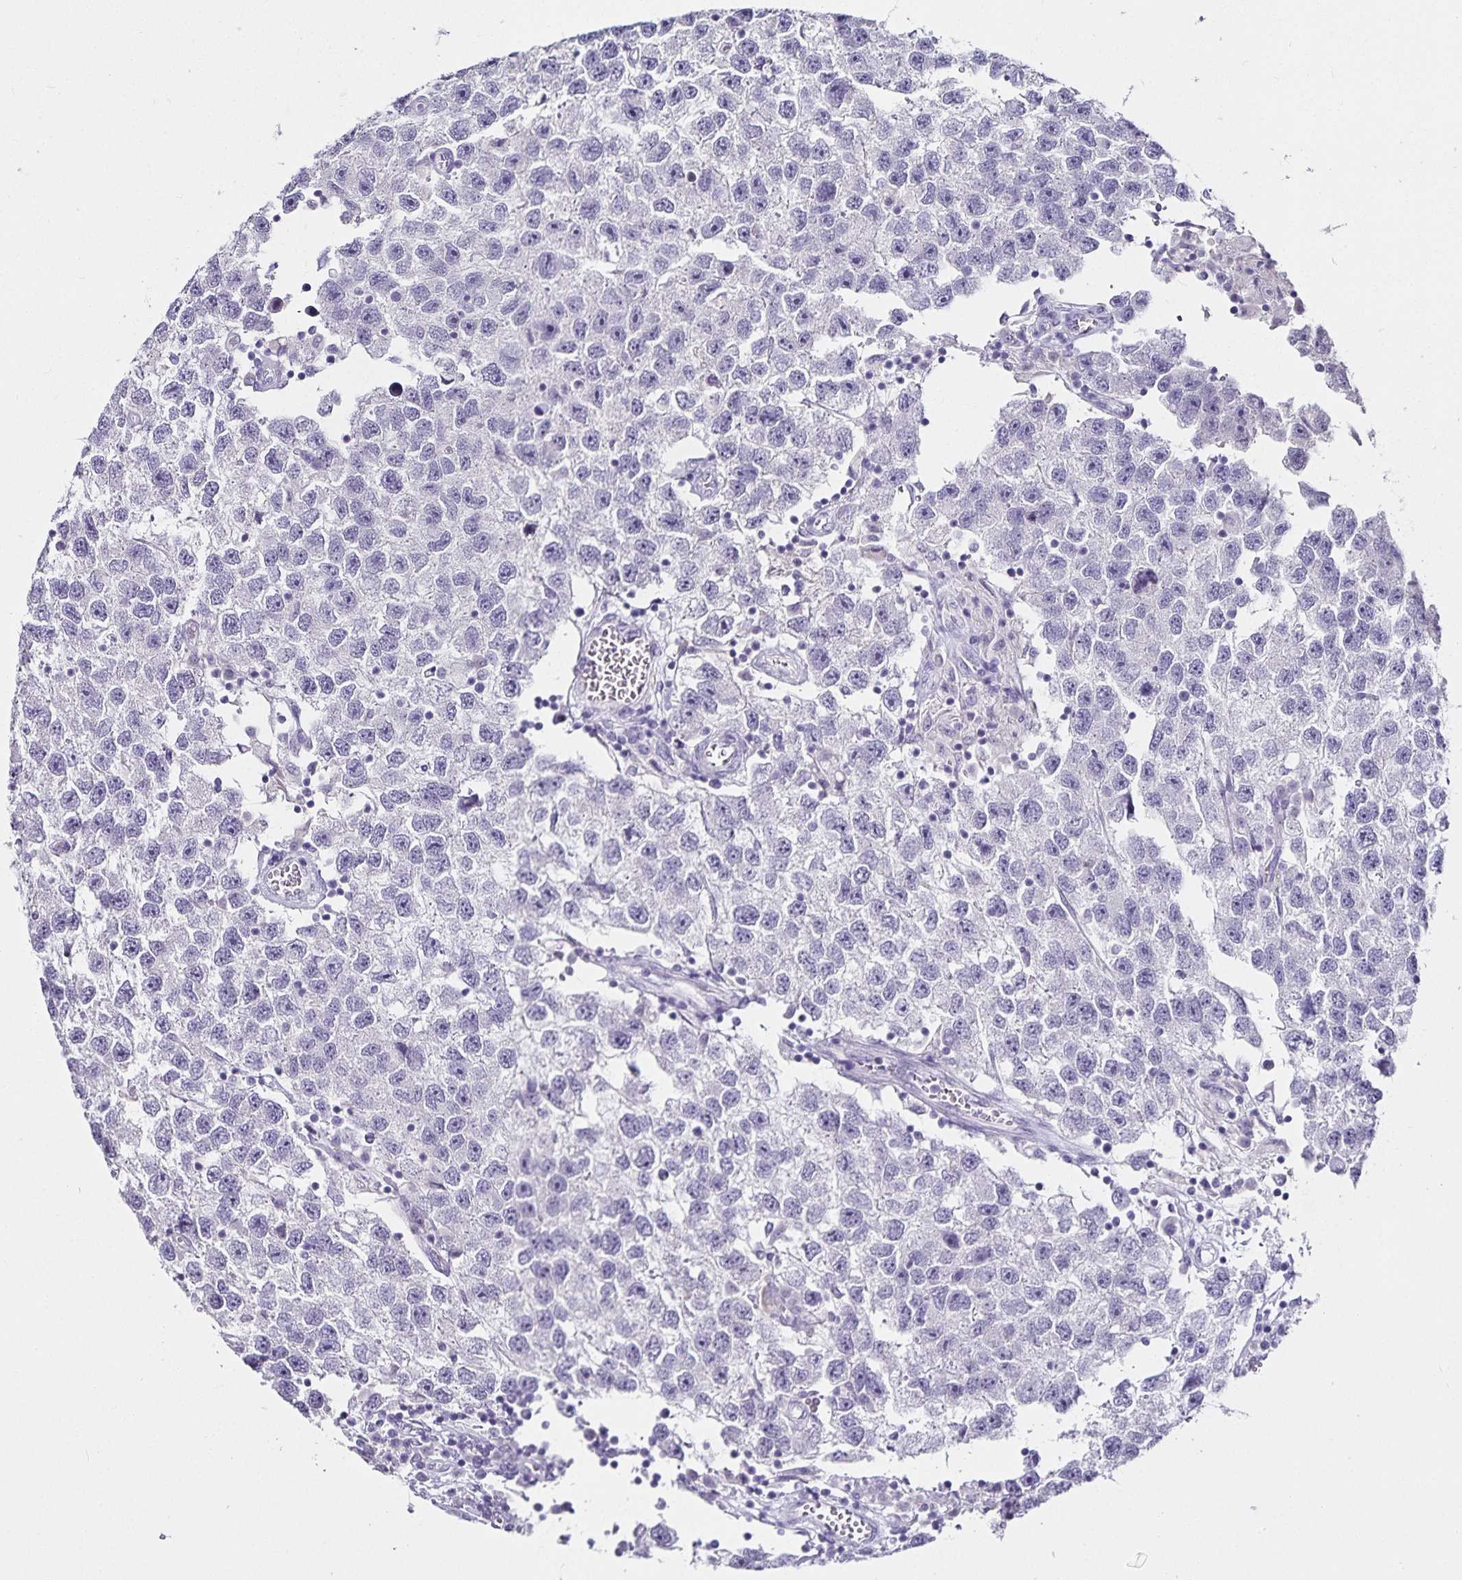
{"staining": {"intensity": "negative", "quantity": "none", "location": "none"}, "tissue": "testis cancer", "cell_type": "Tumor cells", "image_type": "cancer", "snomed": [{"axis": "morphology", "description": "Seminoma, NOS"}, {"axis": "topography", "description": "Testis"}], "caption": "Immunohistochemistry photomicrograph of neoplastic tissue: testis cancer (seminoma) stained with DAB exhibits no significant protein positivity in tumor cells.", "gene": "CA12", "patient": {"sex": "male", "age": 26}}